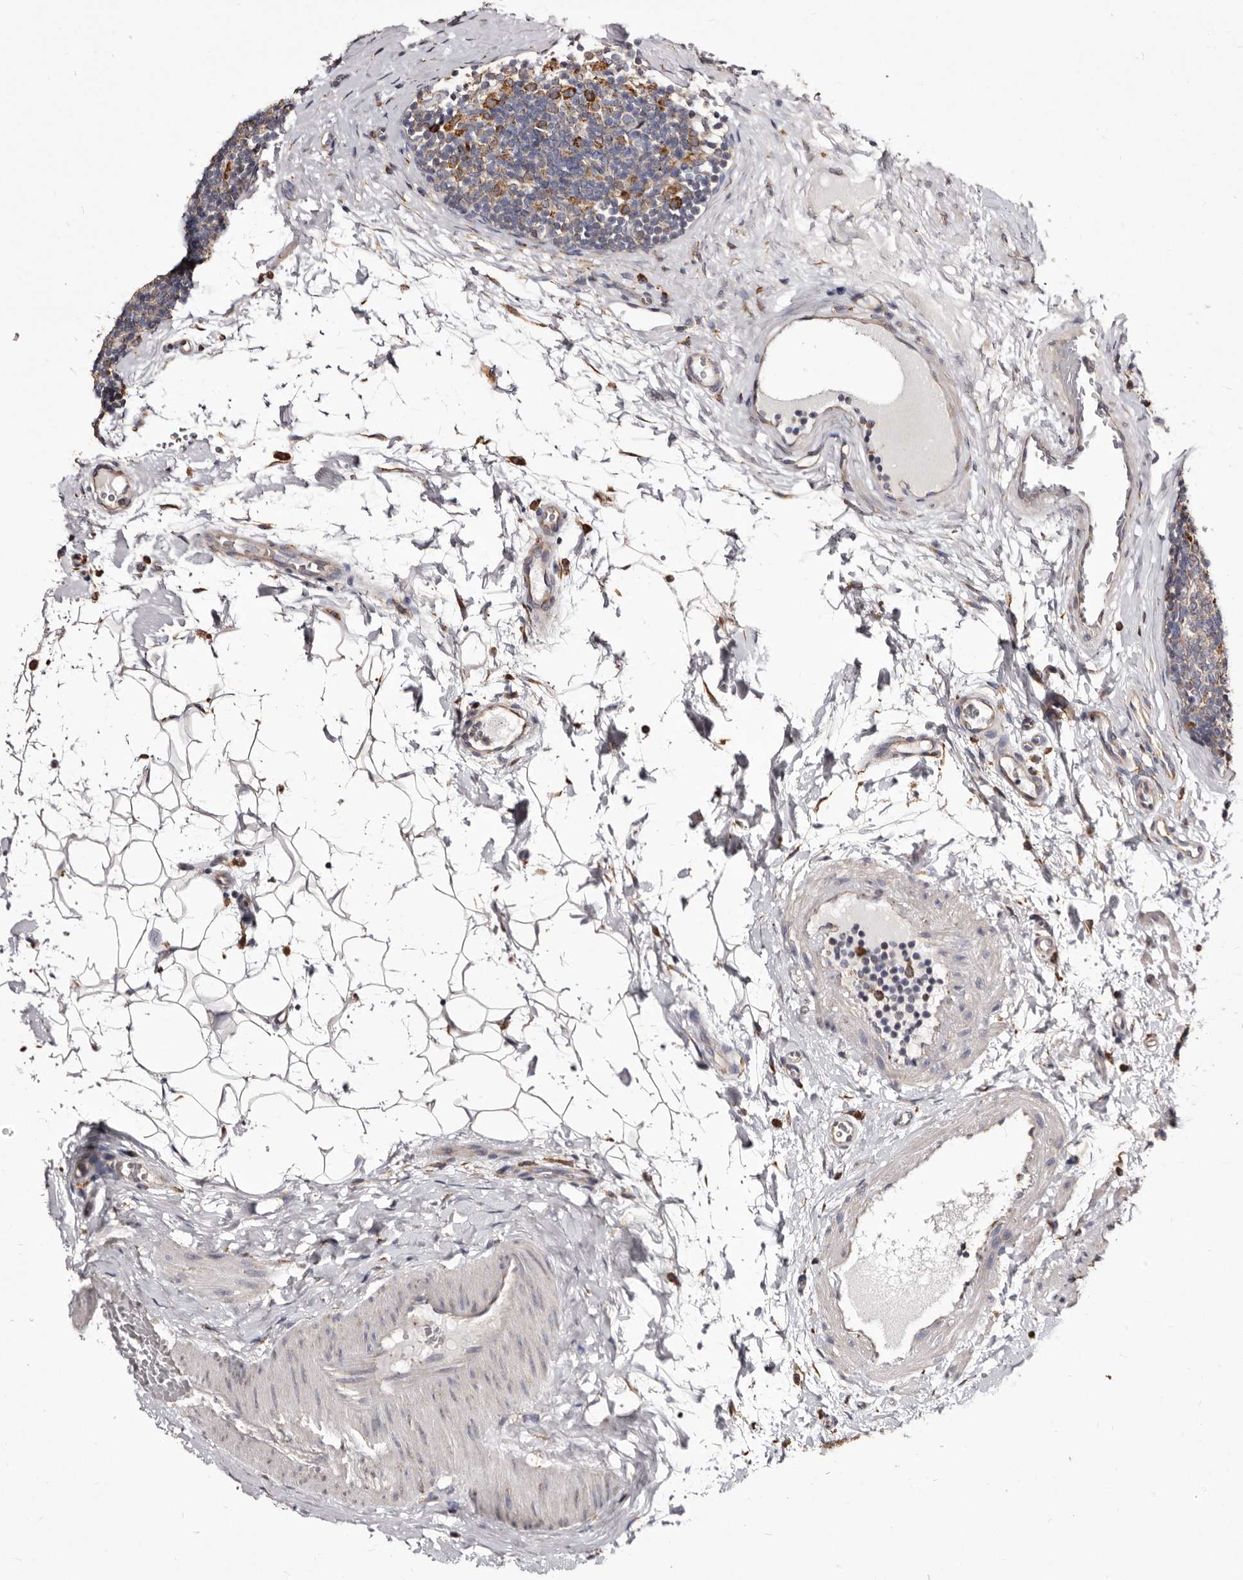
{"staining": {"intensity": "moderate", "quantity": "25%-75%", "location": "cytoplasmic/membranous"}, "tissue": "lymph node", "cell_type": "Germinal center cells", "image_type": "normal", "snomed": [{"axis": "morphology", "description": "Normal tissue, NOS"}, {"axis": "topography", "description": "Lymph node"}], "caption": "DAB (3,3'-diaminobenzidine) immunohistochemical staining of normal human lymph node reveals moderate cytoplasmic/membranous protein expression in approximately 25%-75% of germinal center cells.", "gene": "ACBD6", "patient": {"sex": "female", "age": 22}}